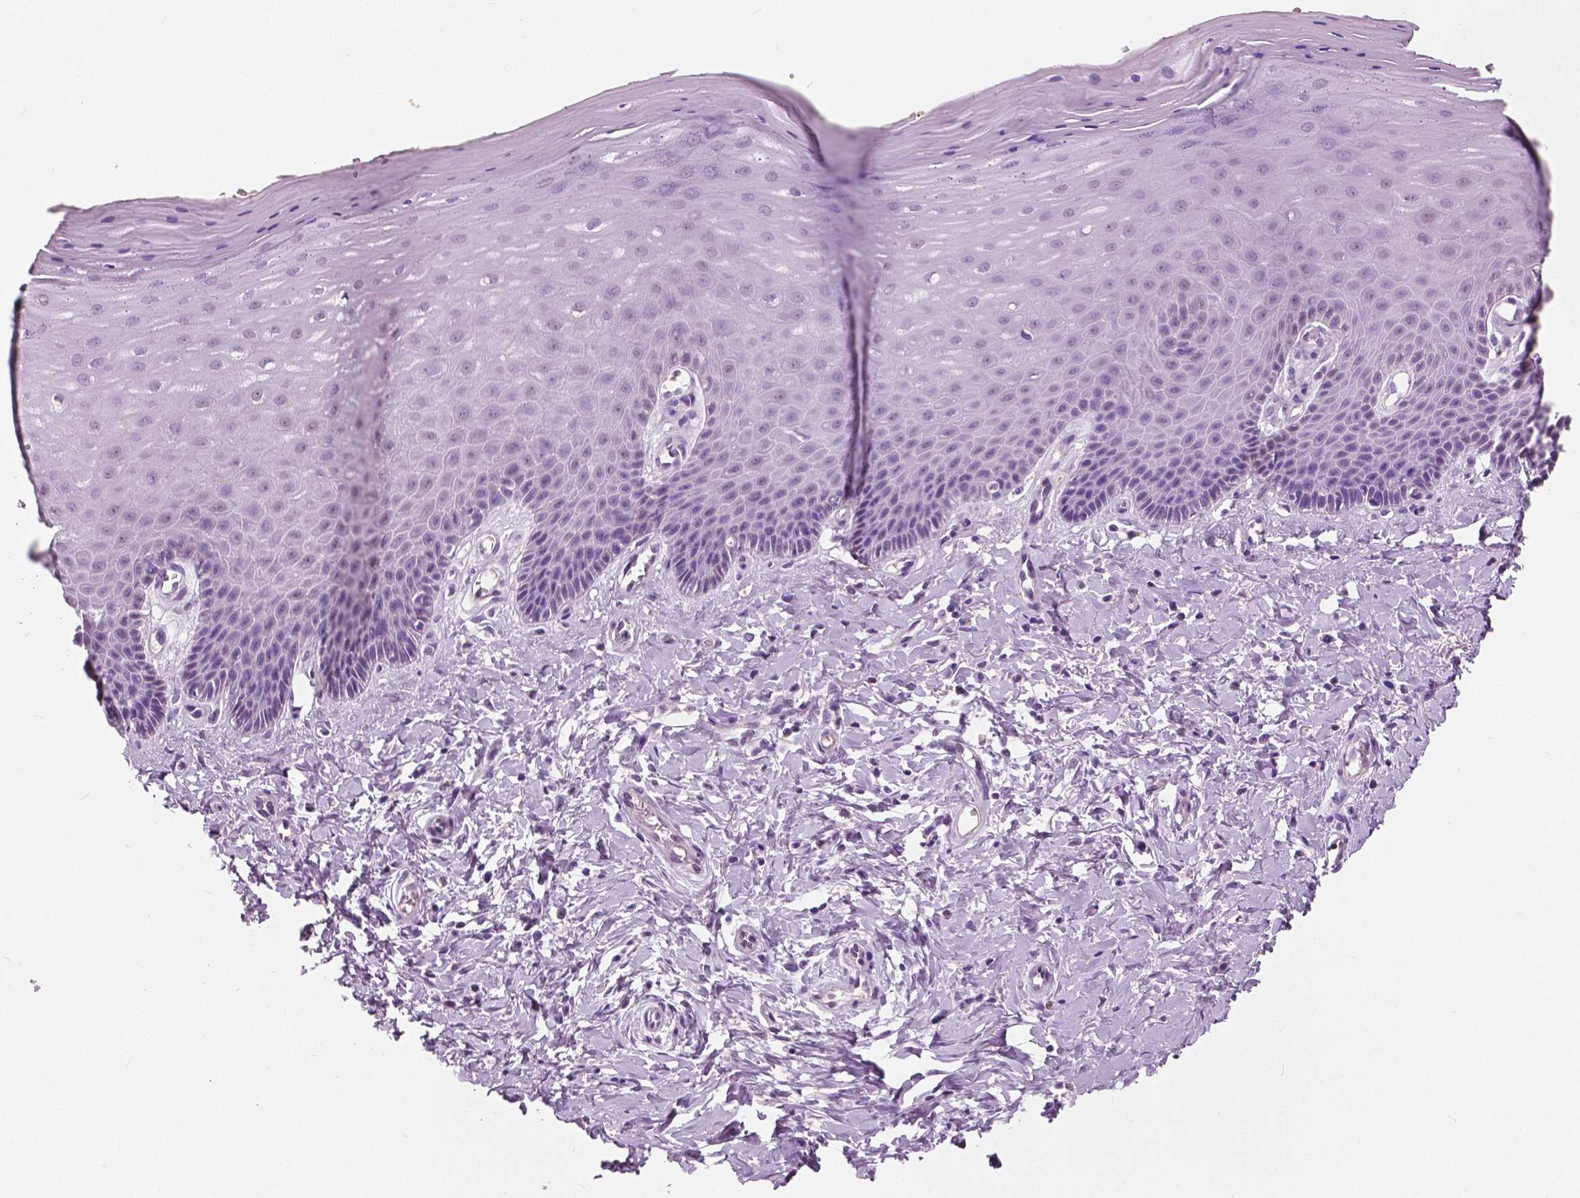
{"staining": {"intensity": "weak", "quantity": "<25%", "location": "nuclear"}, "tissue": "vagina", "cell_type": "Squamous epithelial cells", "image_type": "normal", "snomed": [{"axis": "morphology", "description": "Normal tissue, NOS"}, {"axis": "topography", "description": "Vagina"}], "caption": "Image shows no protein staining in squamous epithelial cells of normal vagina. (DAB immunohistochemistry (IHC) visualized using brightfield microscopy, high magnification).", "gene": "TKFC", "patient": {"sex": "female", "age": 83}}